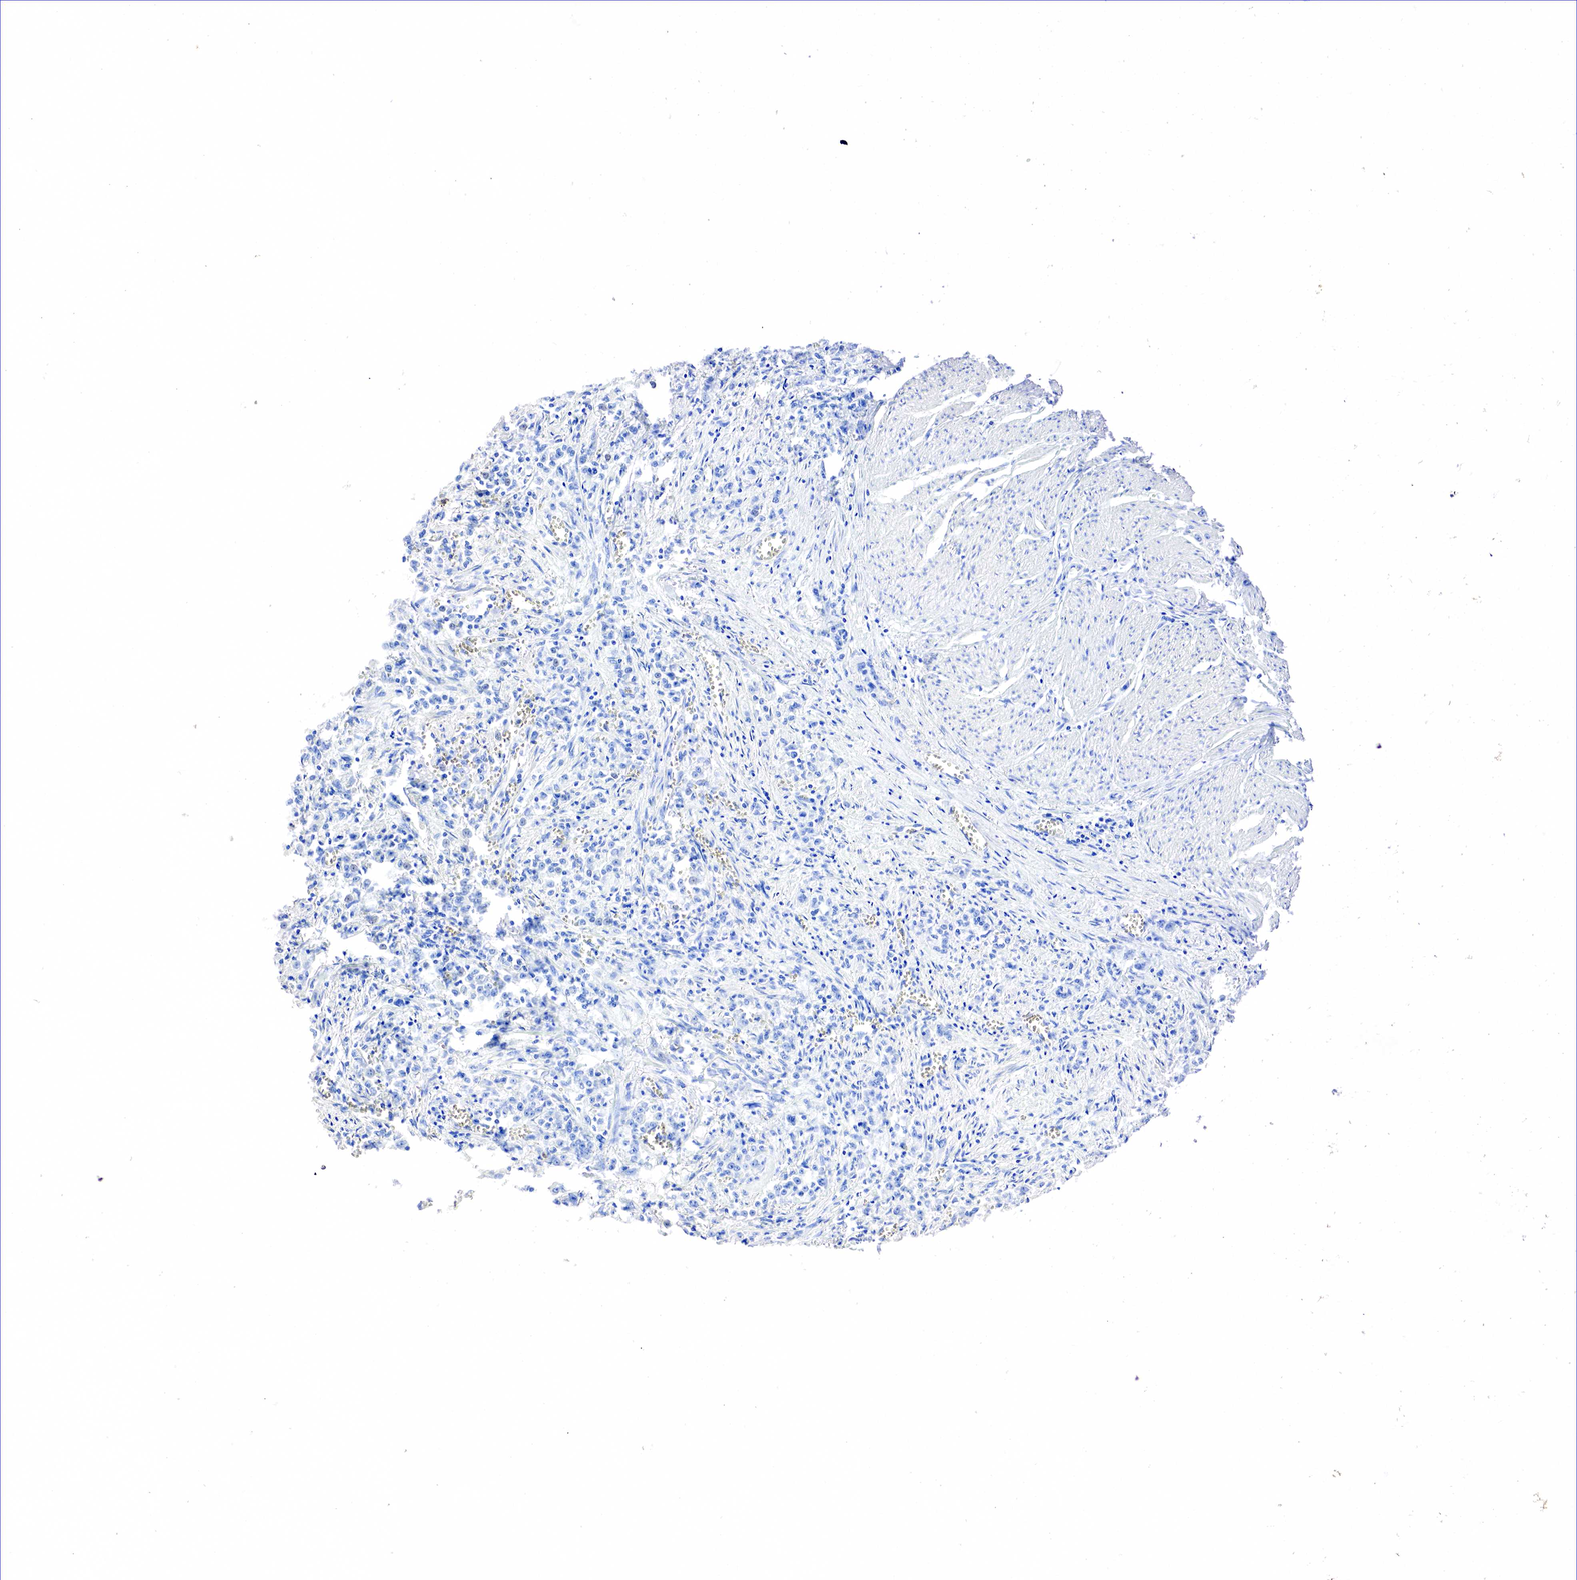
{"staining": {"intensity": "negative", "quantity": "none", "location": "none"}, "tissue": "stomach cancer", "cell_type": "Tumor cells", "image_type": "cancer", "snomed": [{"axis": "morphology", "description": "Adenocarcinoma, NOS"}, {"axis": "topography", "description": "Stomach"}], "caption": "There is no significant staining in tumor cells of adenocarcinoma (stomach).", "gene": "SST", "patient": {"sex": "male", "age": 72}}